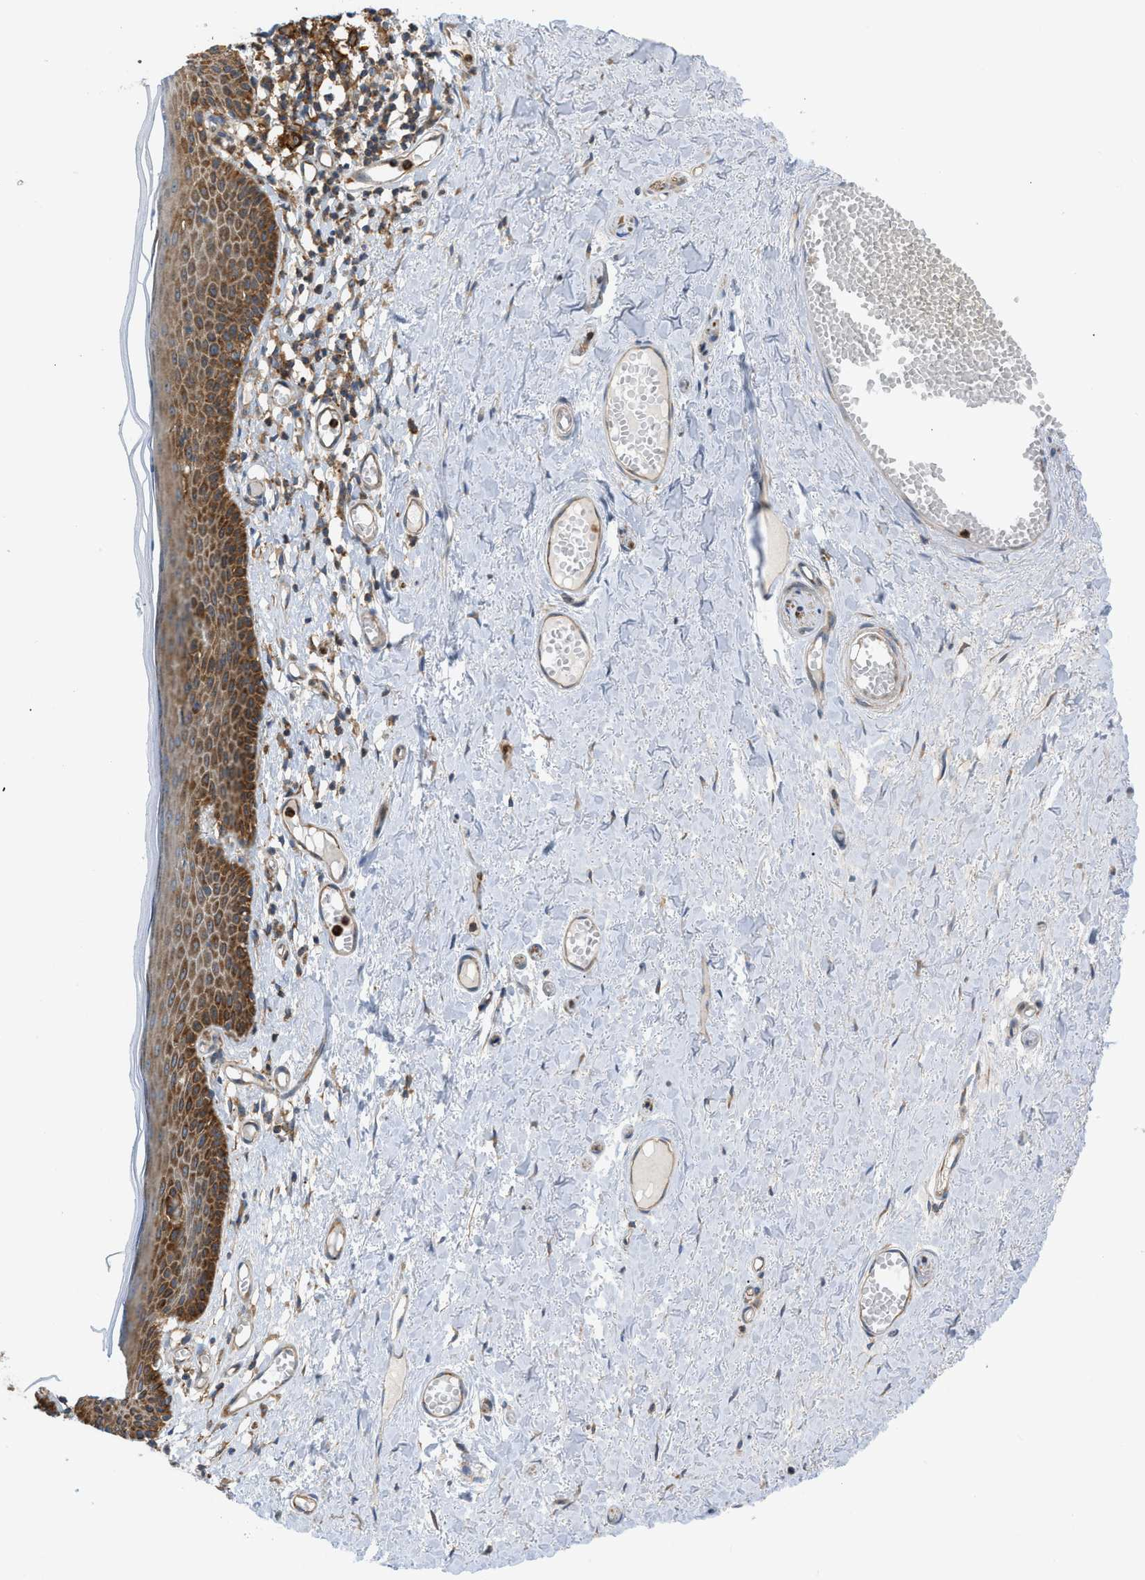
{"staining": {"intensity": "moderate", "quantity": ">75%", "location": "cytoplasmic/membranous"}, "tissue": "skin", "cell_type": "Epidermal cells", "image_type": "normal", "snomed": [{"axis": "morphology", "description": "Normal tissue, NOS"}, {"axis": "topography", "description": "Adipose tissue"}, {"axis": "topography", "description": "Vascular tissue"}, {"axis": "topography", "description": "Anal"}, {"axis": "topography", "description": "Peripheral nerve tissue"}], "caption": "Protein expression by IHC reveals moderate cytoplasmic/membranous expression in about >75% of epidermal cells in unremarkable skin.", "gene": "GPAT4", "patient": {"sex": "female", "age": 54}}